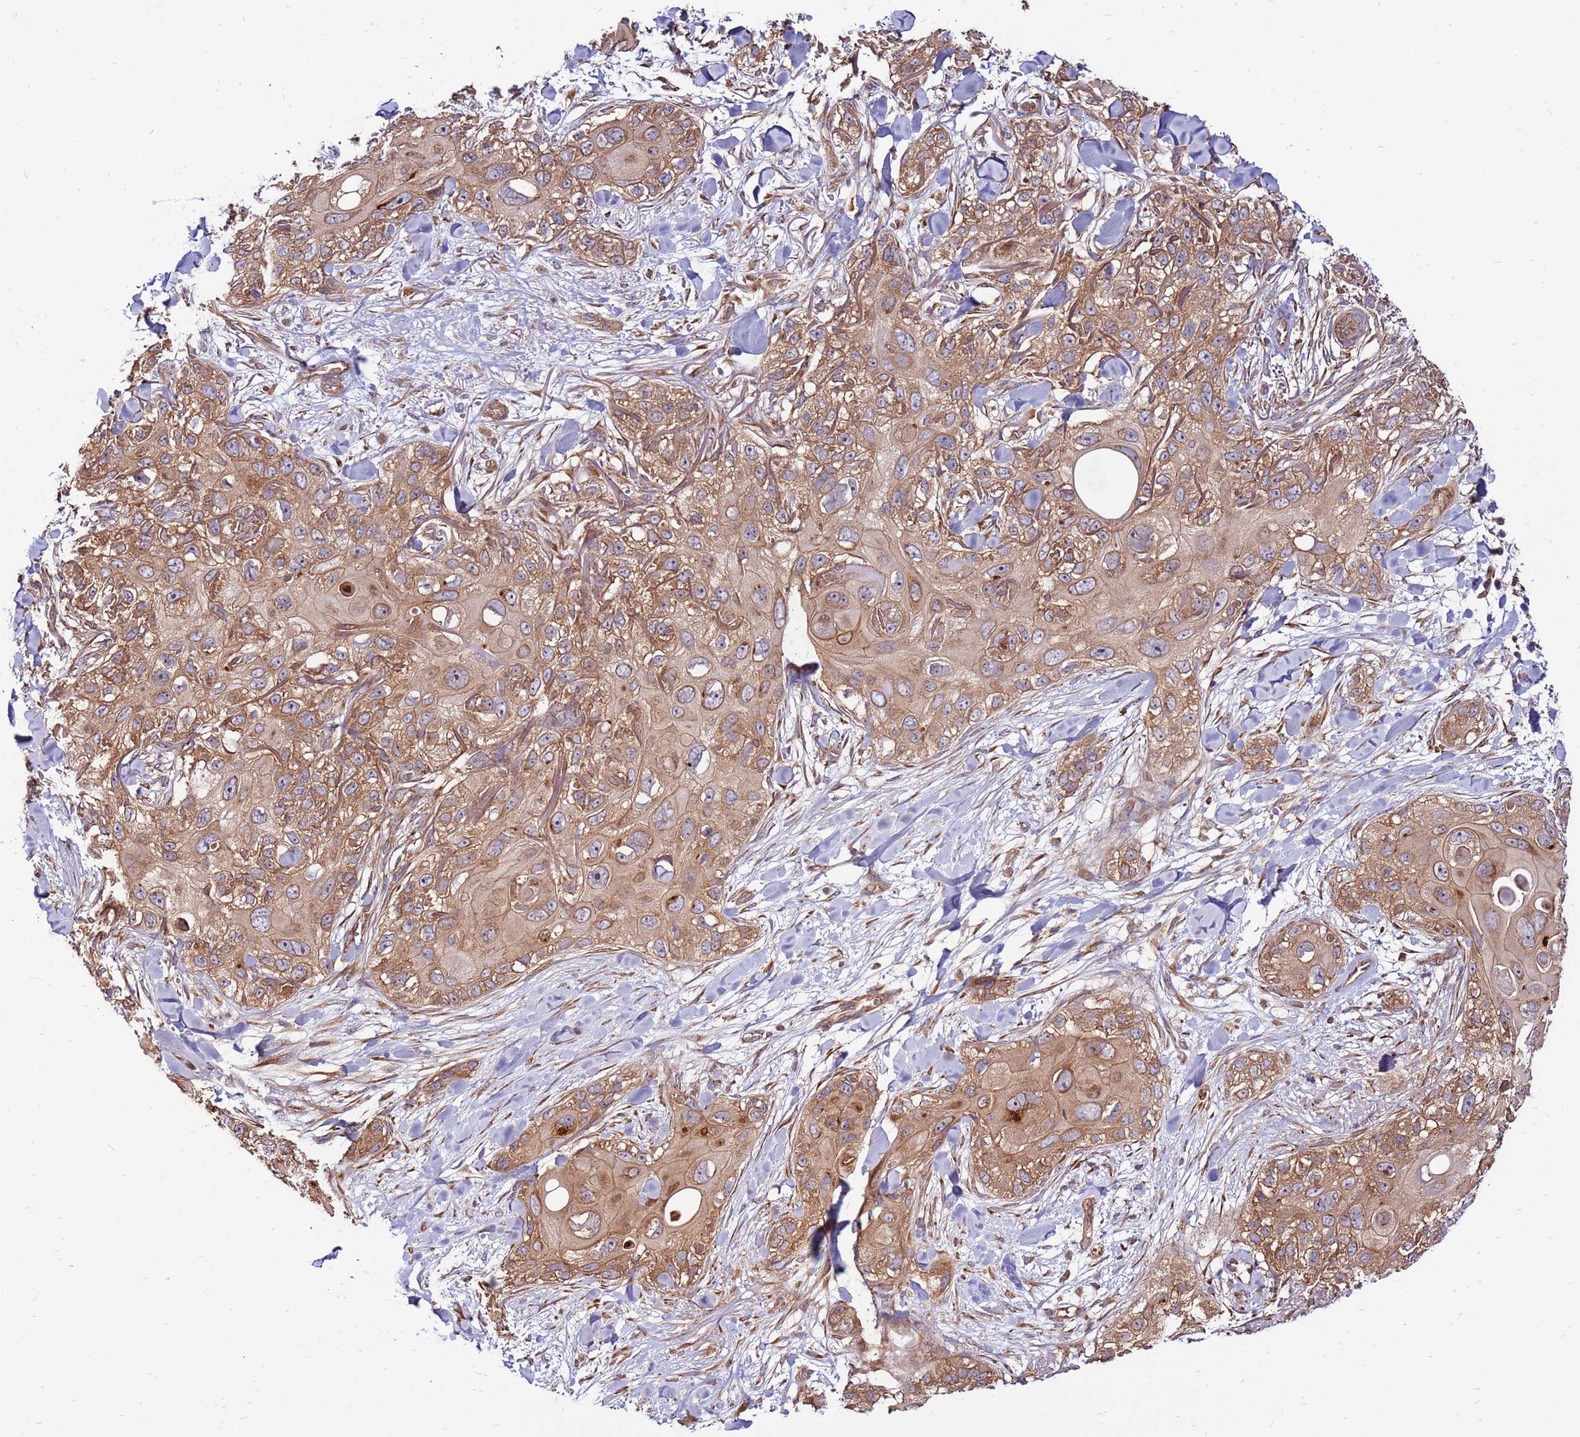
{"staining": {"intensity": "moderate", "quantity": ">75%", "location": "cytoplasmic/membranous"}, "tissue": "skin cancer", "cell_type": "Tumor cells", "image_type": "cancer", "snomed": [{"axis": "morphology", "description": "Normal tissue, NOS"}, {"axis": "morphology", "description": "Squamous cell carcinoma, NOS"}, {"axis": "topography", "description": "Skin"}], "caption": "An IHC image of neoplastic tissue is shown. Protein staining in brown shows moderate cytoplasmic/membranous positivity in squamous cell carcinoma (skin) within tumor cells. The staining was performed using DAB (3,3'-diaminobenzidine), with brown indicating positive protein expression. Nuclei are stained blue with hematoxylin.", "gene": "SLC44A5", "patient": {"sex": "male", "age": 72}}